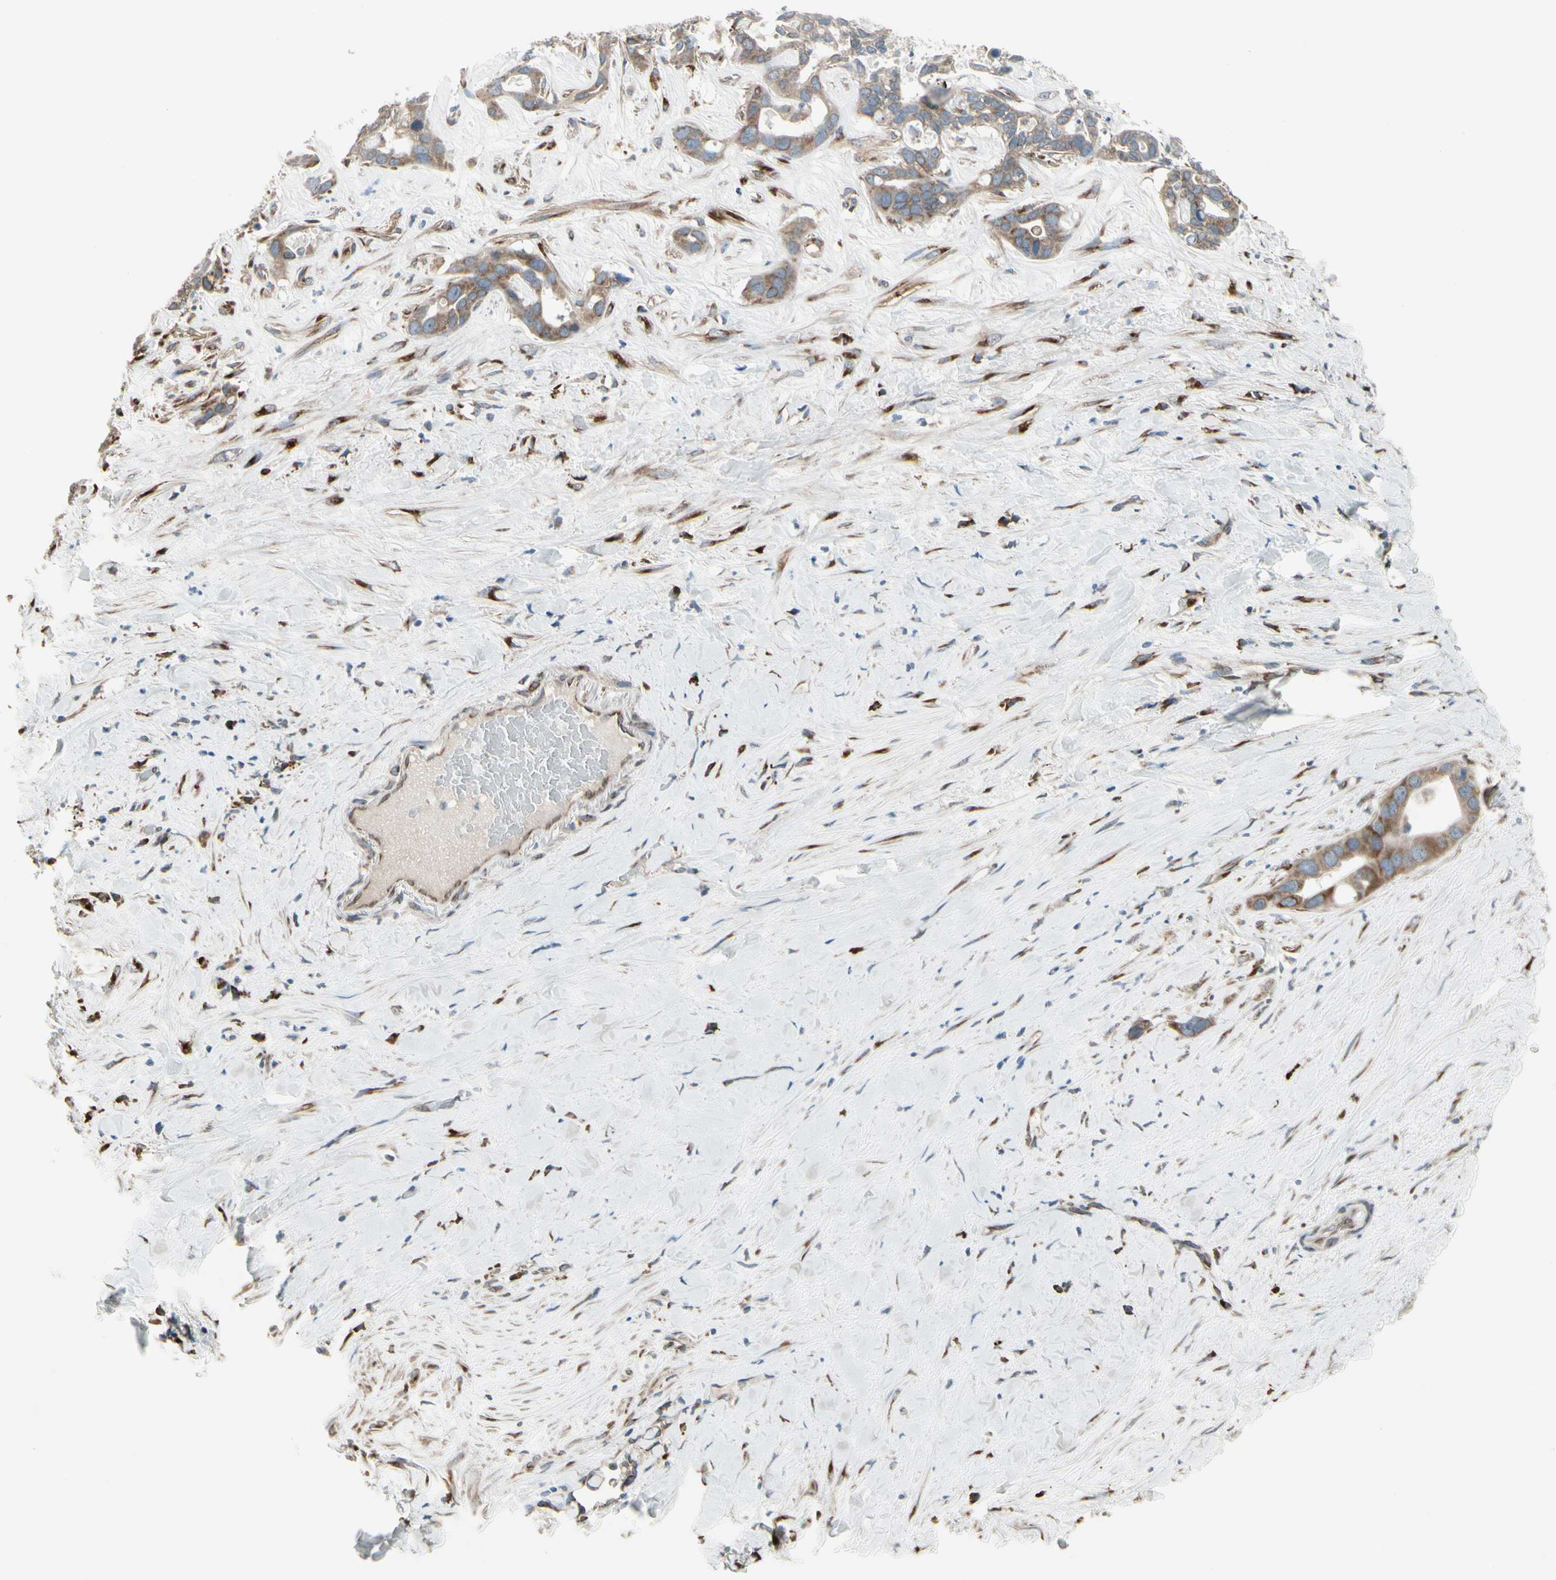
{"staining": {"intensity": "moderate", "quantity": ">75%", "location": "cytoplasmic/membranous"}, "tissue": "liver cancer", "cell_type": "Tumor cells", "image_type": "cancer", "snomed": [{"axis": "morphology", "description": "Cholangiocarcinoma"}, {"axis": "topography", "description": "Liver"}], "caption": "This photomicrograph reveals IHC staining of liver cholangiocarcinoma, with medium moderate cytoplasmic/membranous staining in approximately >75% of tumor cells.", "gene": "FNDC3A", "patient": {"sex": "female", "age": 65}}